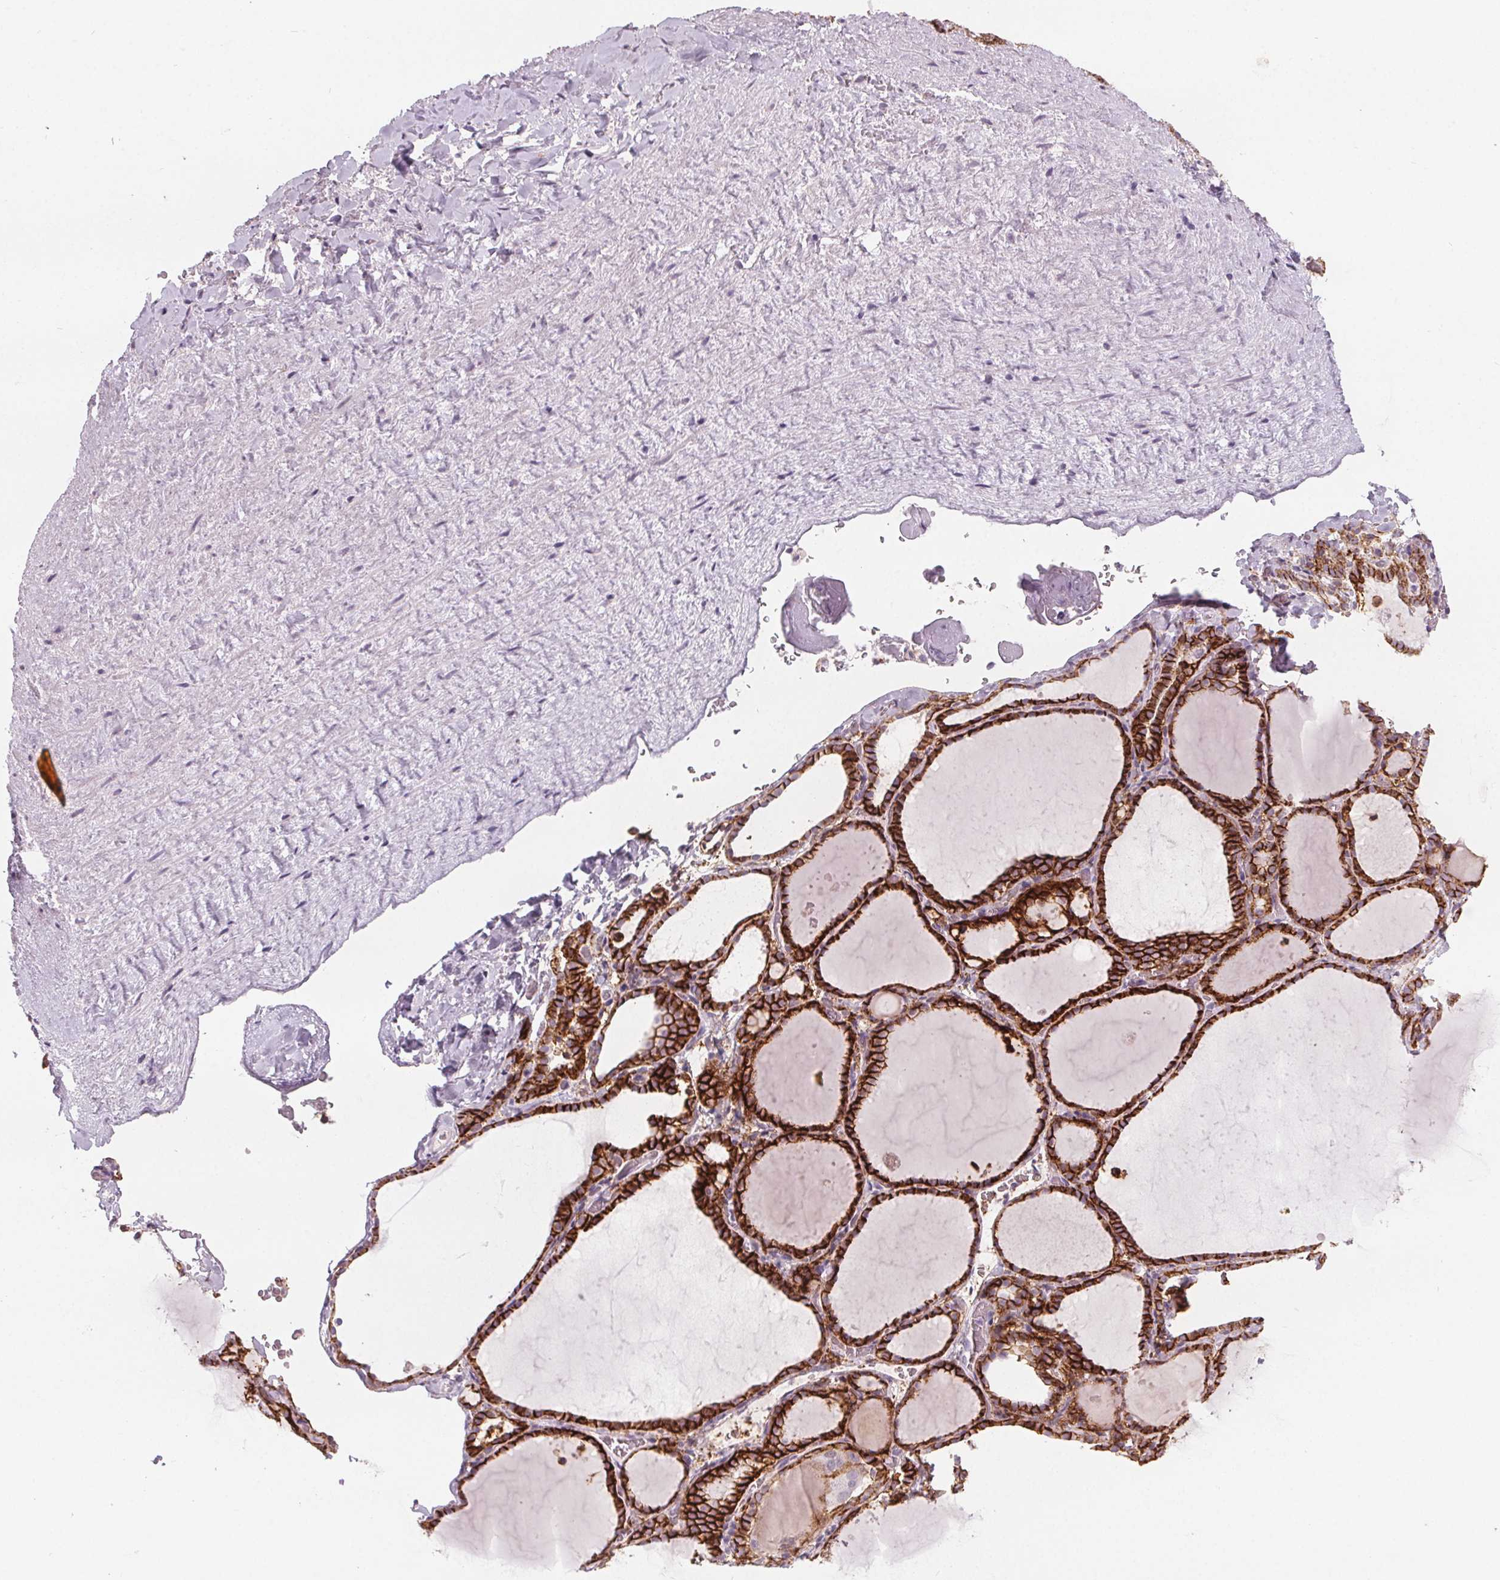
{"staining": {"intensity": "strong", "quantity": ">75%", "location": "cytoplasmic/membranous"}, "tissue": "thyroid gland", "cell_type": "Glandular cells", "image_type": "normal", "snomed": [{"axis": "morphology", "description": "Normal tissue, NOS"}, {"axis": "topography", "description": "Thyroid gland"}], "caption": "Brown immunohistochemical staining in normal human thyroid gland displays strong cytoplasmic/membranous expression in about >75% of glandular cells. Nuclei are stained in blue.", "gene": "ATP1A1", "patient": {"sex": "female", "age": 22}}